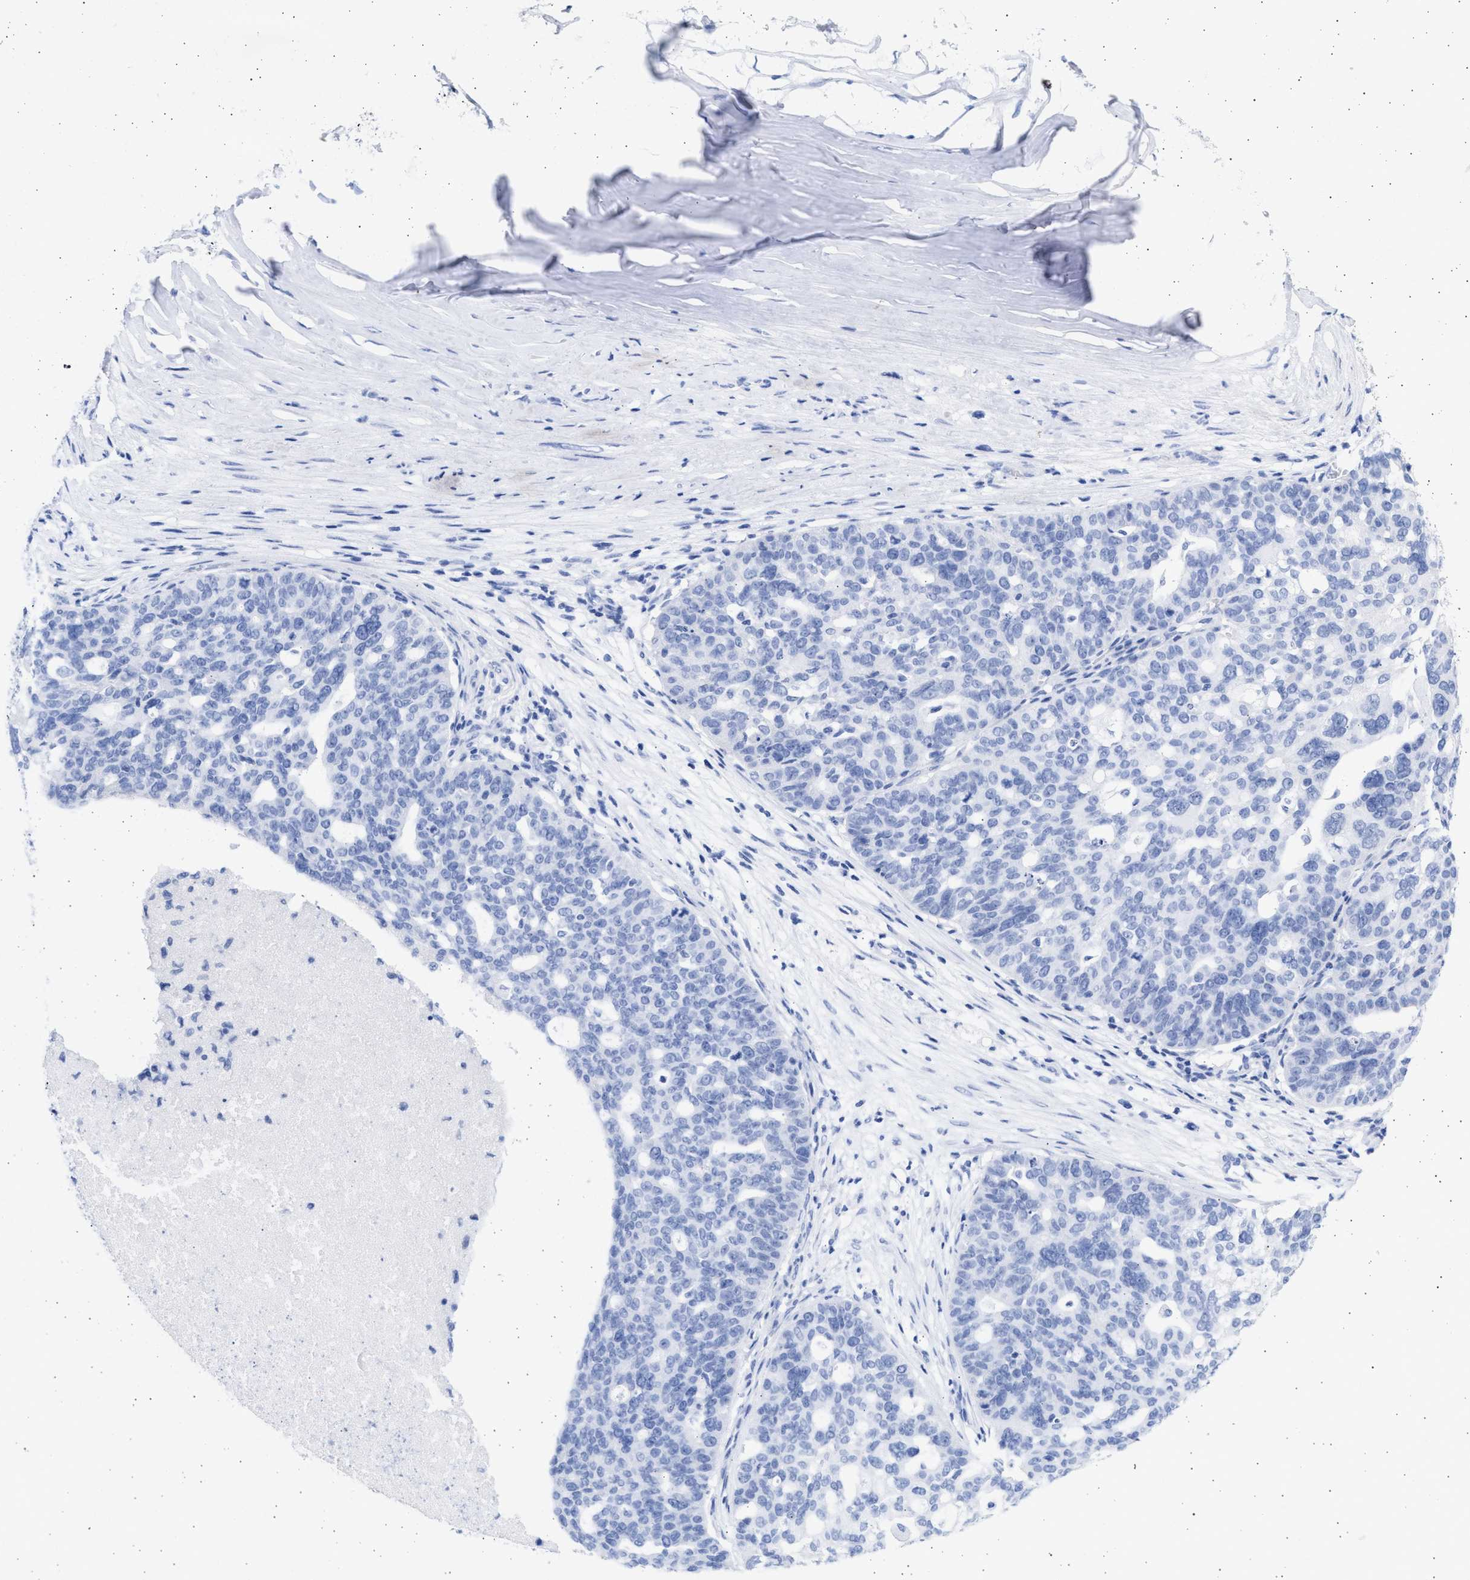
{"staining": {"intensity": "negative", "quantity": "none", "location": "none"}, "tissue": "ovarian cancer", "cell_type": "Tumor cells", "image_type": "cancer", "snomed": [{"axis": "morphology", "description": "Cystadenocarcinoma, serous, NOS"}, {"axis": "topography", "description": "Ovary"}], "caption": "Tumor cells are negative for brown protein staining in ovarian cancer. (Stains: DAB (3,3'-diaminobenzidine) immunohistochemistry with hematoxylin counter stain, Microscopy: brightfield microscopy at high magnification).", "gene": "ALDOC", "patient": {"sex": "female", "age": 59}}